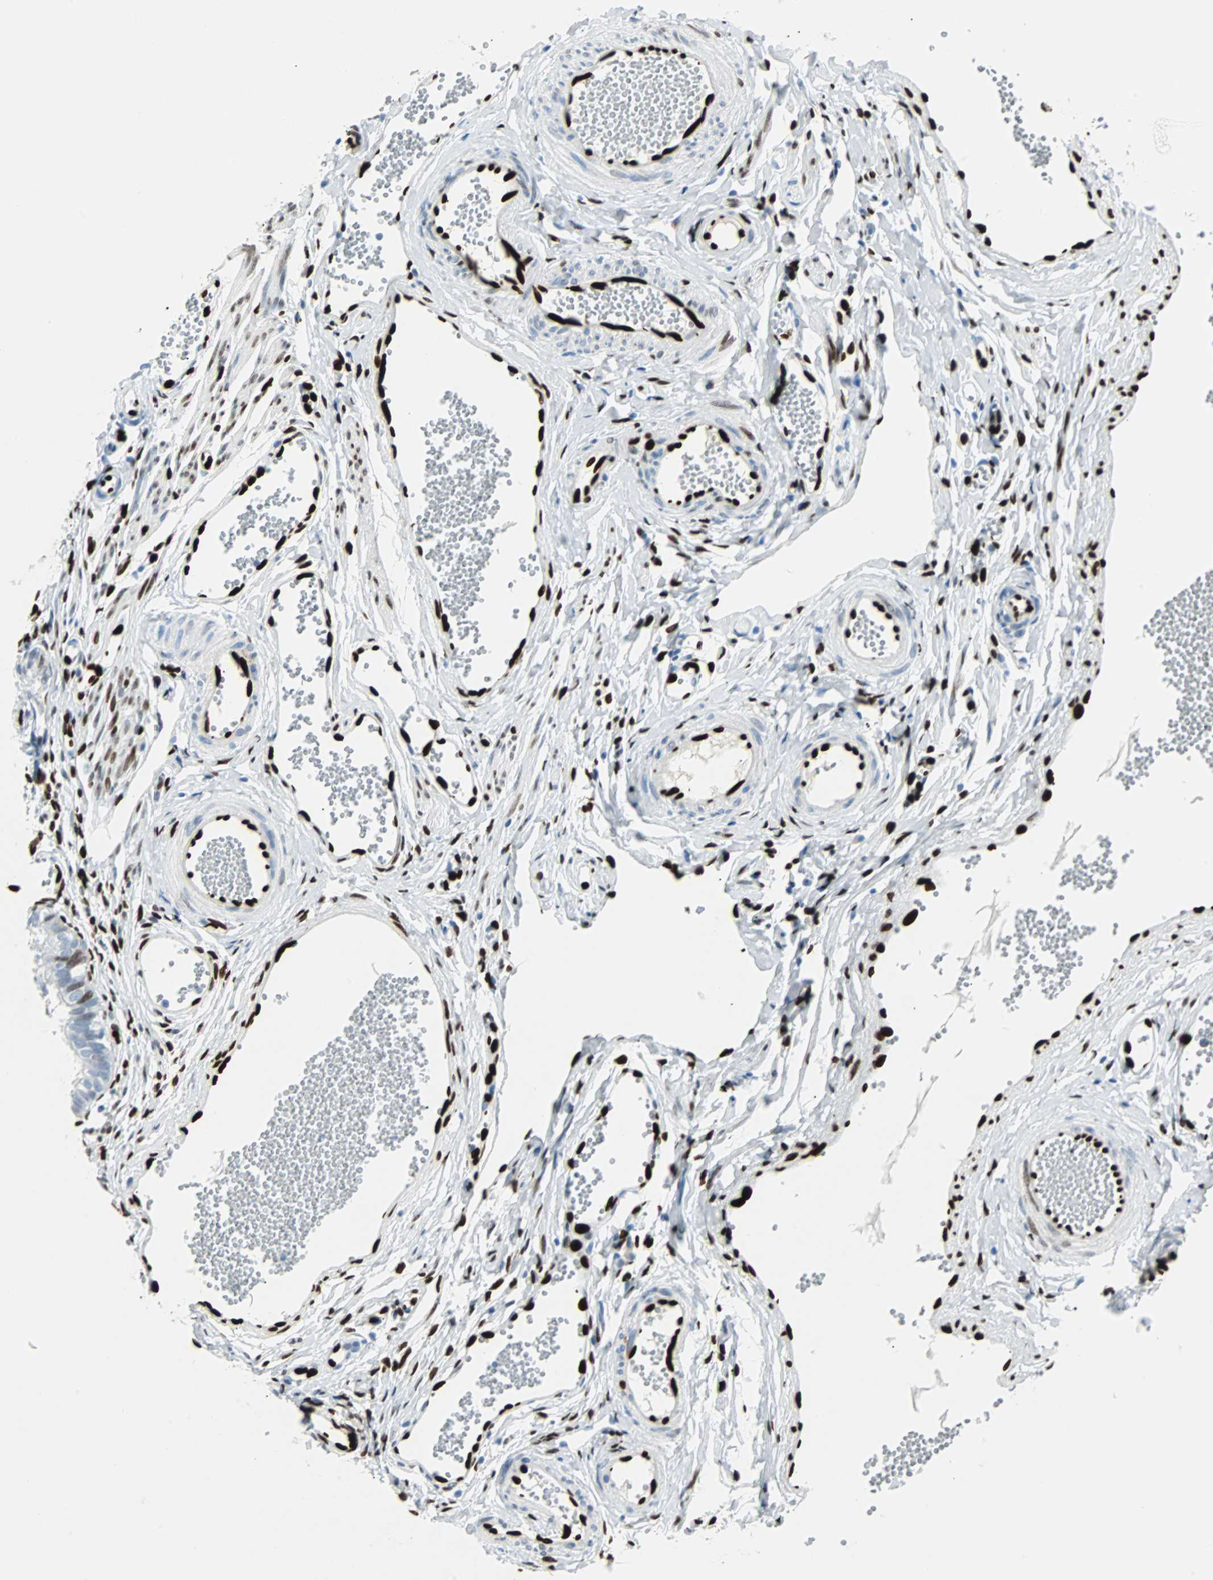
{"staining": {"intensity": "negative", "quantity": "none", "location": "none"}, "tissue": "fallopian tube", "cell_type": "Glandular cells", "image_type": "normal", "snomed": [{"axis": "morphology", "description": "Normal tissue, NOS"}, {"axis": "topography", "description": "Fallopian tube"}, {"axis": "topography", "description": "Placenta"}], "caption": "Immunohistochemistry (IHC) micrograph of normal fallopian tube: human fallopian tube stained with DAB demonstrates no significant protein expression in glandular cells.", "gene": "IL33", "patient": {"sex": "female", "age": 34}}